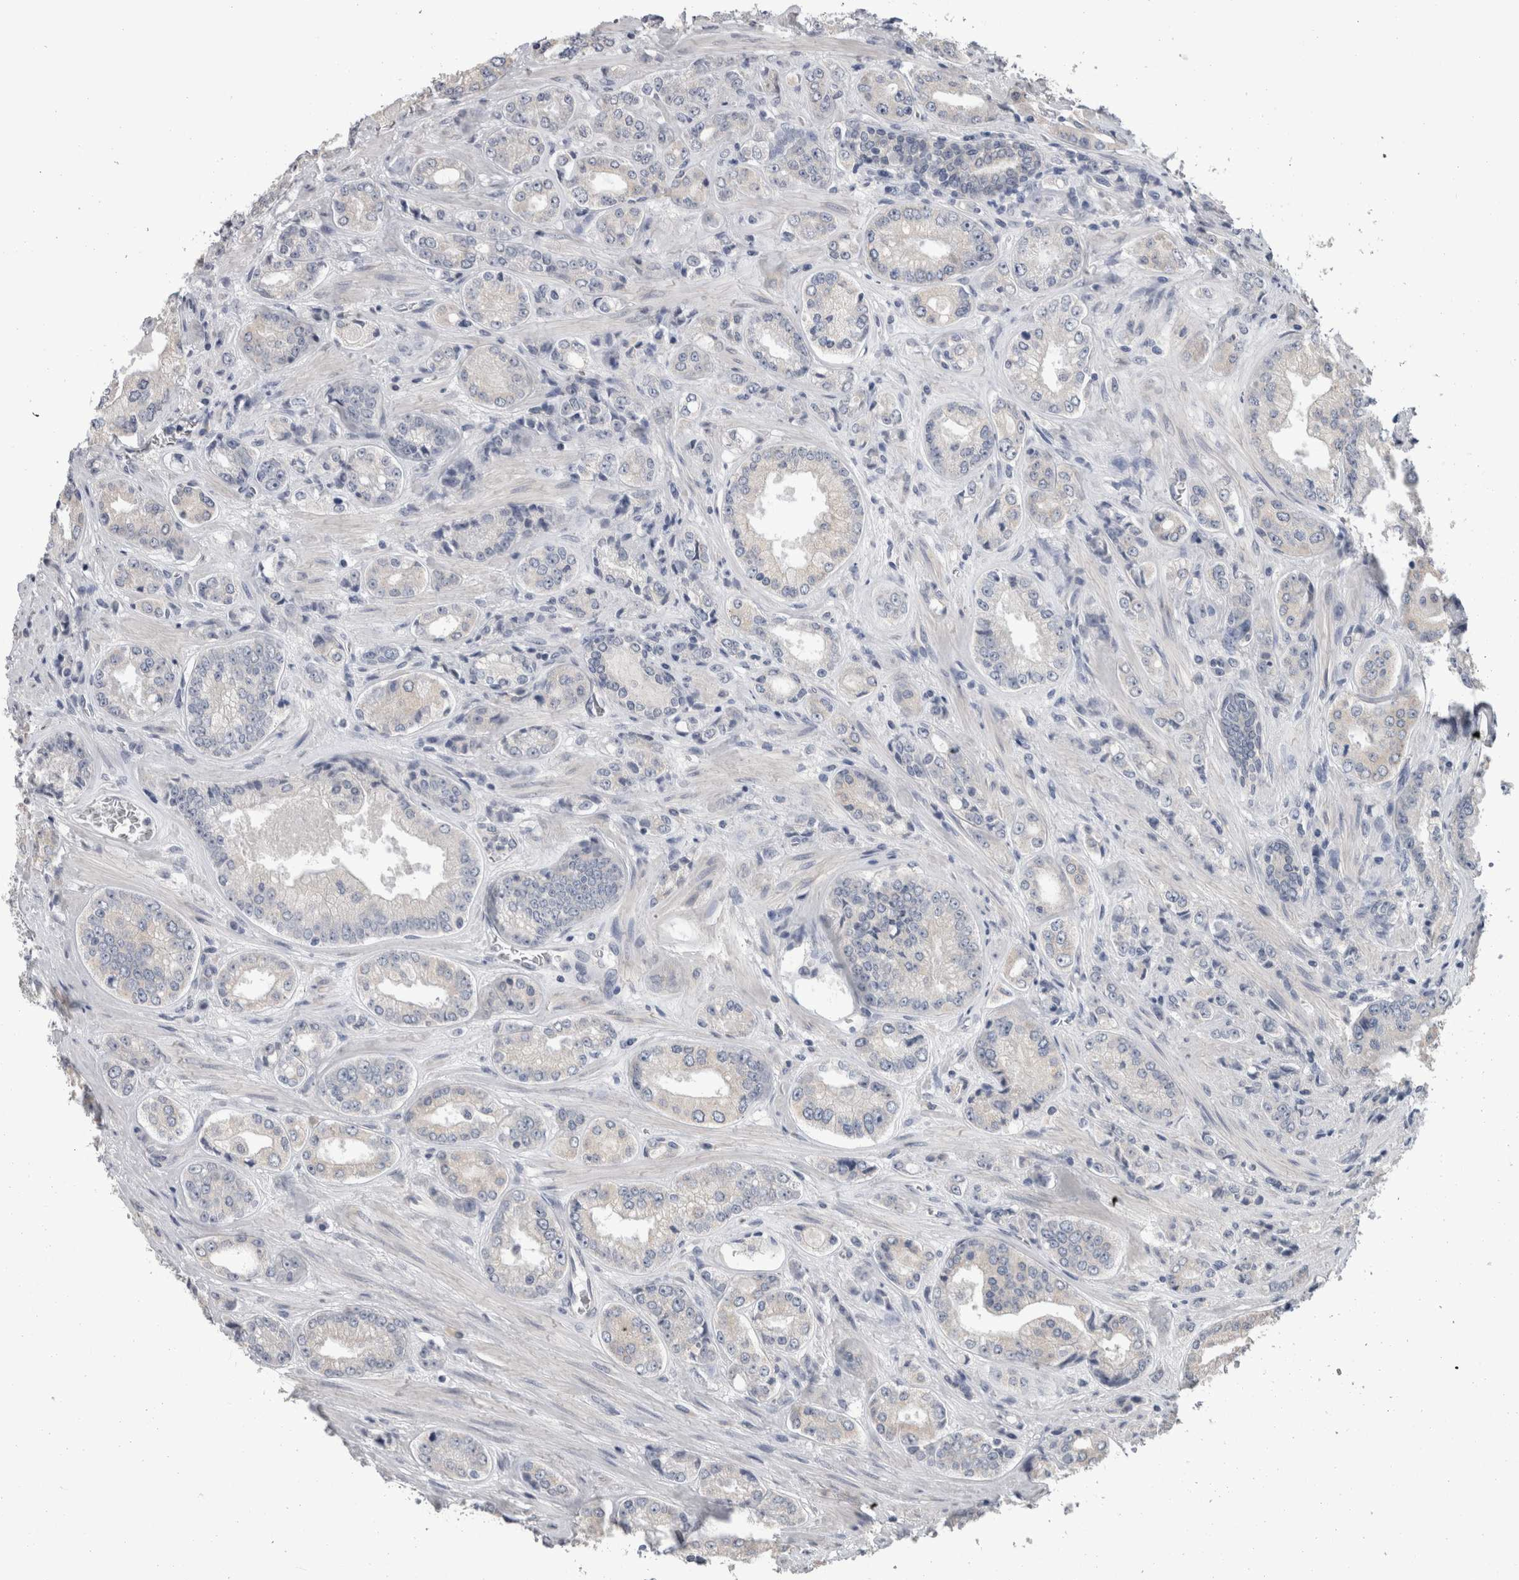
{"staining": {"intensity": "negative", "quantity": "none", "location": "none"}, "tissue": "prostate cancer", "cell_type": "Tumor cells", "image_type": "cancer", "snomed": [{"axis": "morphology", "description": "Adenocarcinoma, High grade"}, {"axis": "topography", "description": "Prostate"}], "caption": "Tumor cells are negative for protein expression in human prostate cancer (adenocarcinoma (high-grade)).", "gene": "FHOD3", "patient": {"sex": "male", "age": 61}}